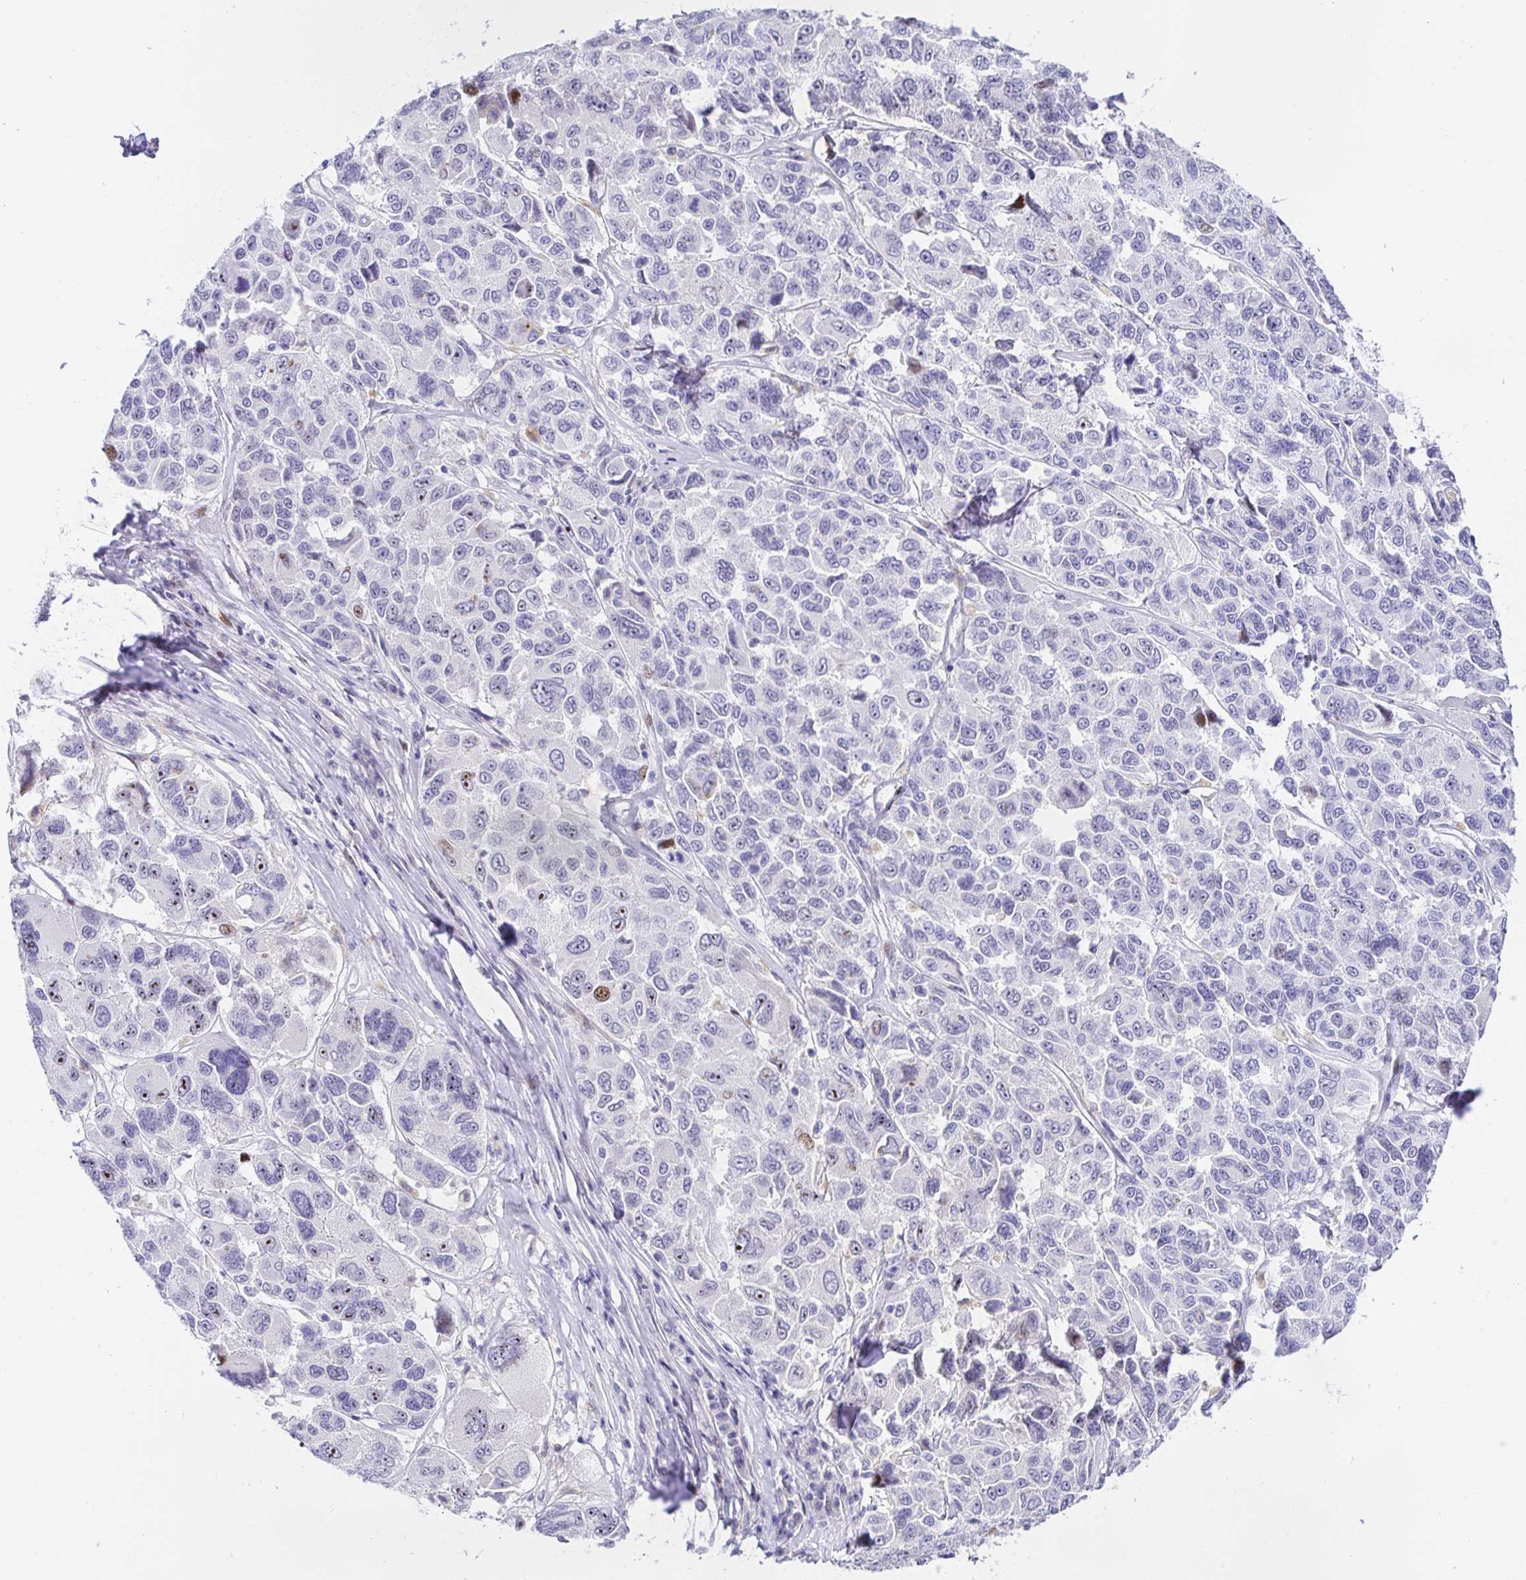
{"staining": {"intensity": "negative", "quantity": "none", "location": "none"}, "tissue": "melanoma", "cell_type": "Tumor cells", "image_type": "cancer", "snomed": [{"axis": "morphology", "description": "Malignant melanoma, NOS"}, {"axis": "topography", "description": "Skin"}], "caption": "Immunohistochemical staining of human malignant melanoma shows no significant positivity in tumor cells.", "gene": "KBTBD13", "patient": {"sex": "female", "age": 66}}